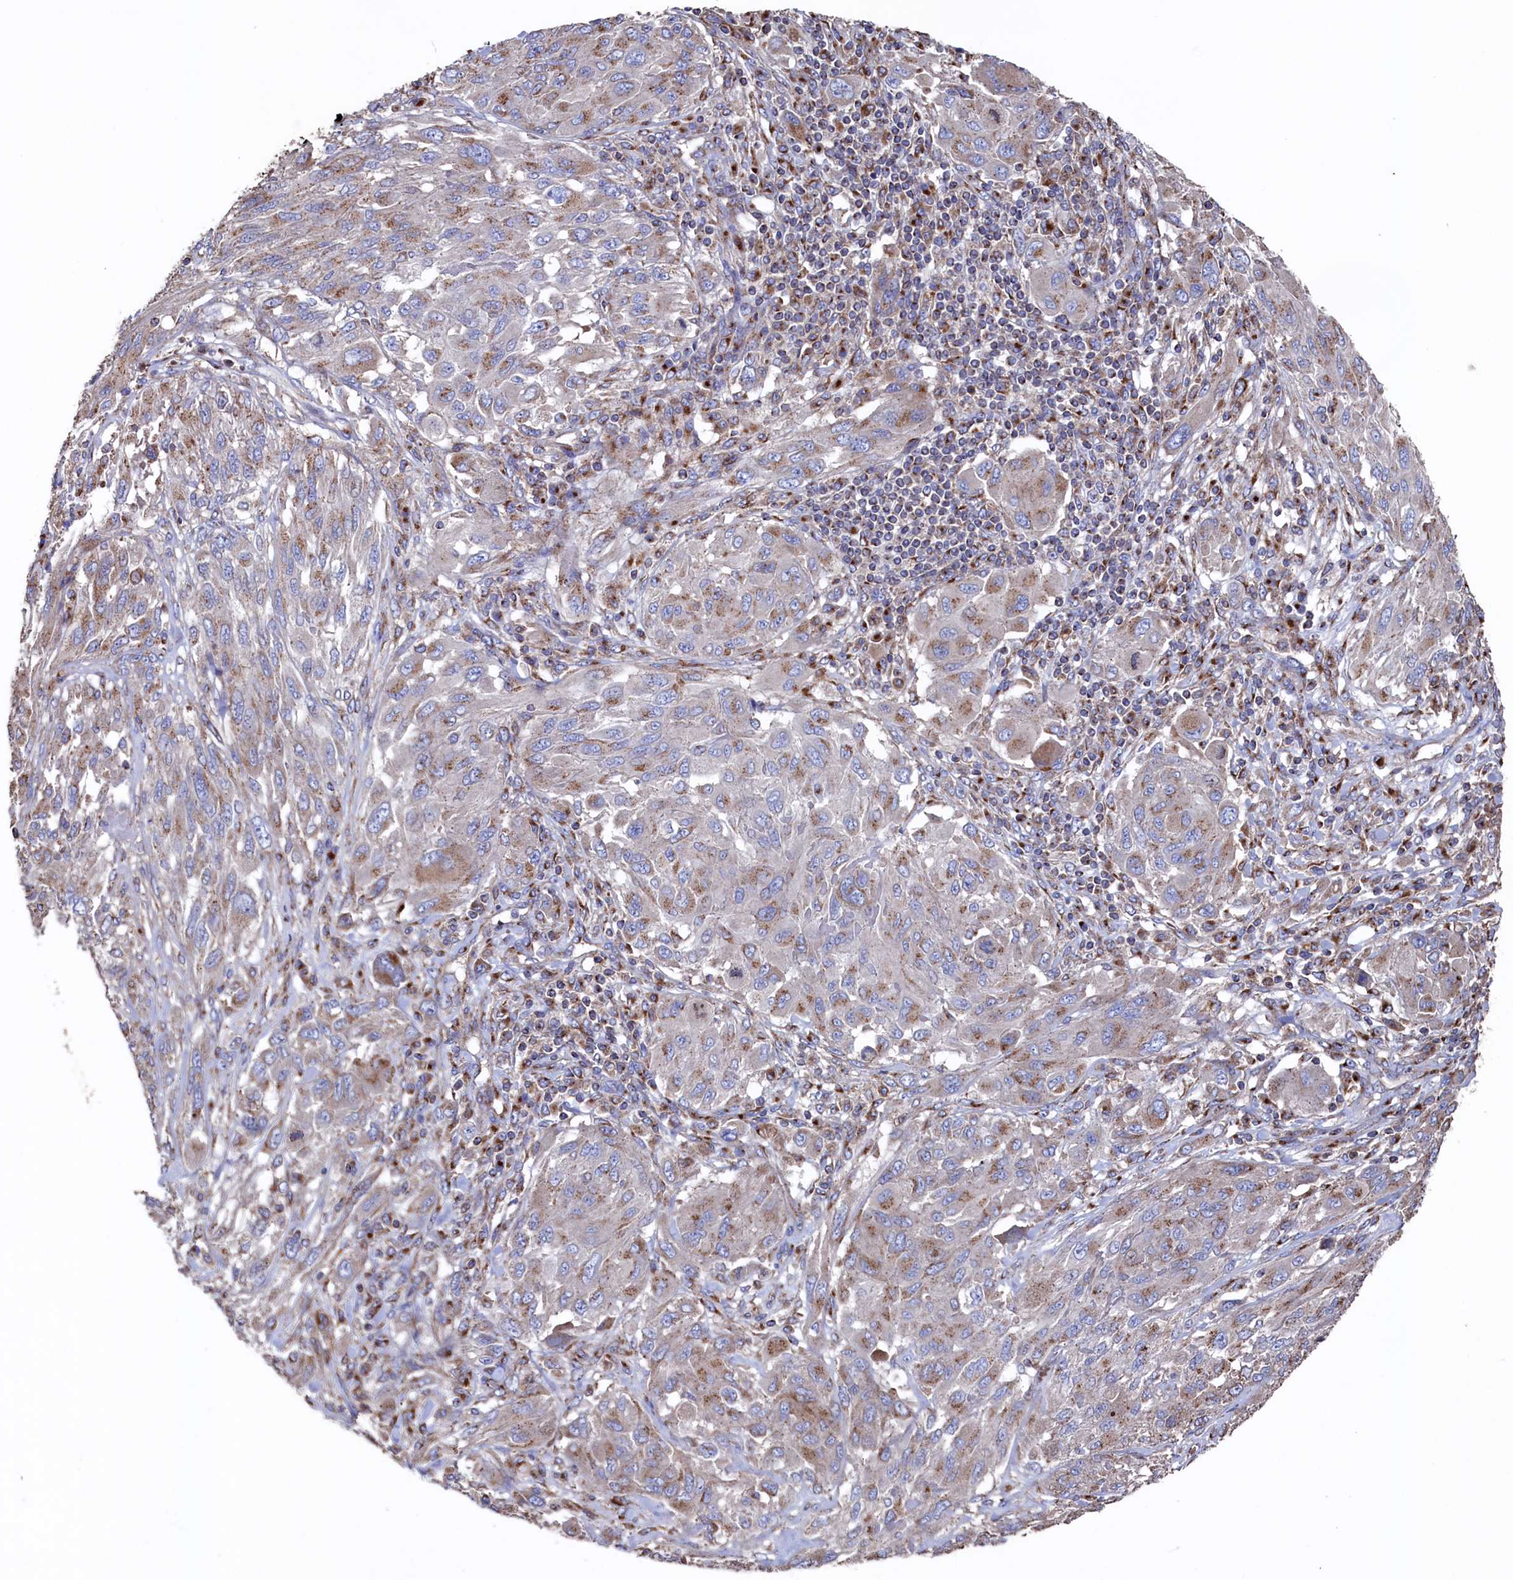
{"staining": {"intensity": "weak", "quantity": ">75%", "location": "cytoplasmic/membranous"}, "tissue": "melanoma", "cell_type": "Tumor cells", "image_type": "cancer", "snomed": [{"axis": "morphology", "description": "Malignant melanoma, NOS"}, {"axis": "topography", "description": "Skin"}], "caption": "Melanoma tissue displays weak cytoplasmic/membranous staining in approximately >75% of tumor cells", "gene": "PRRC1", "patient": {"sex": "female", "age": 91}}